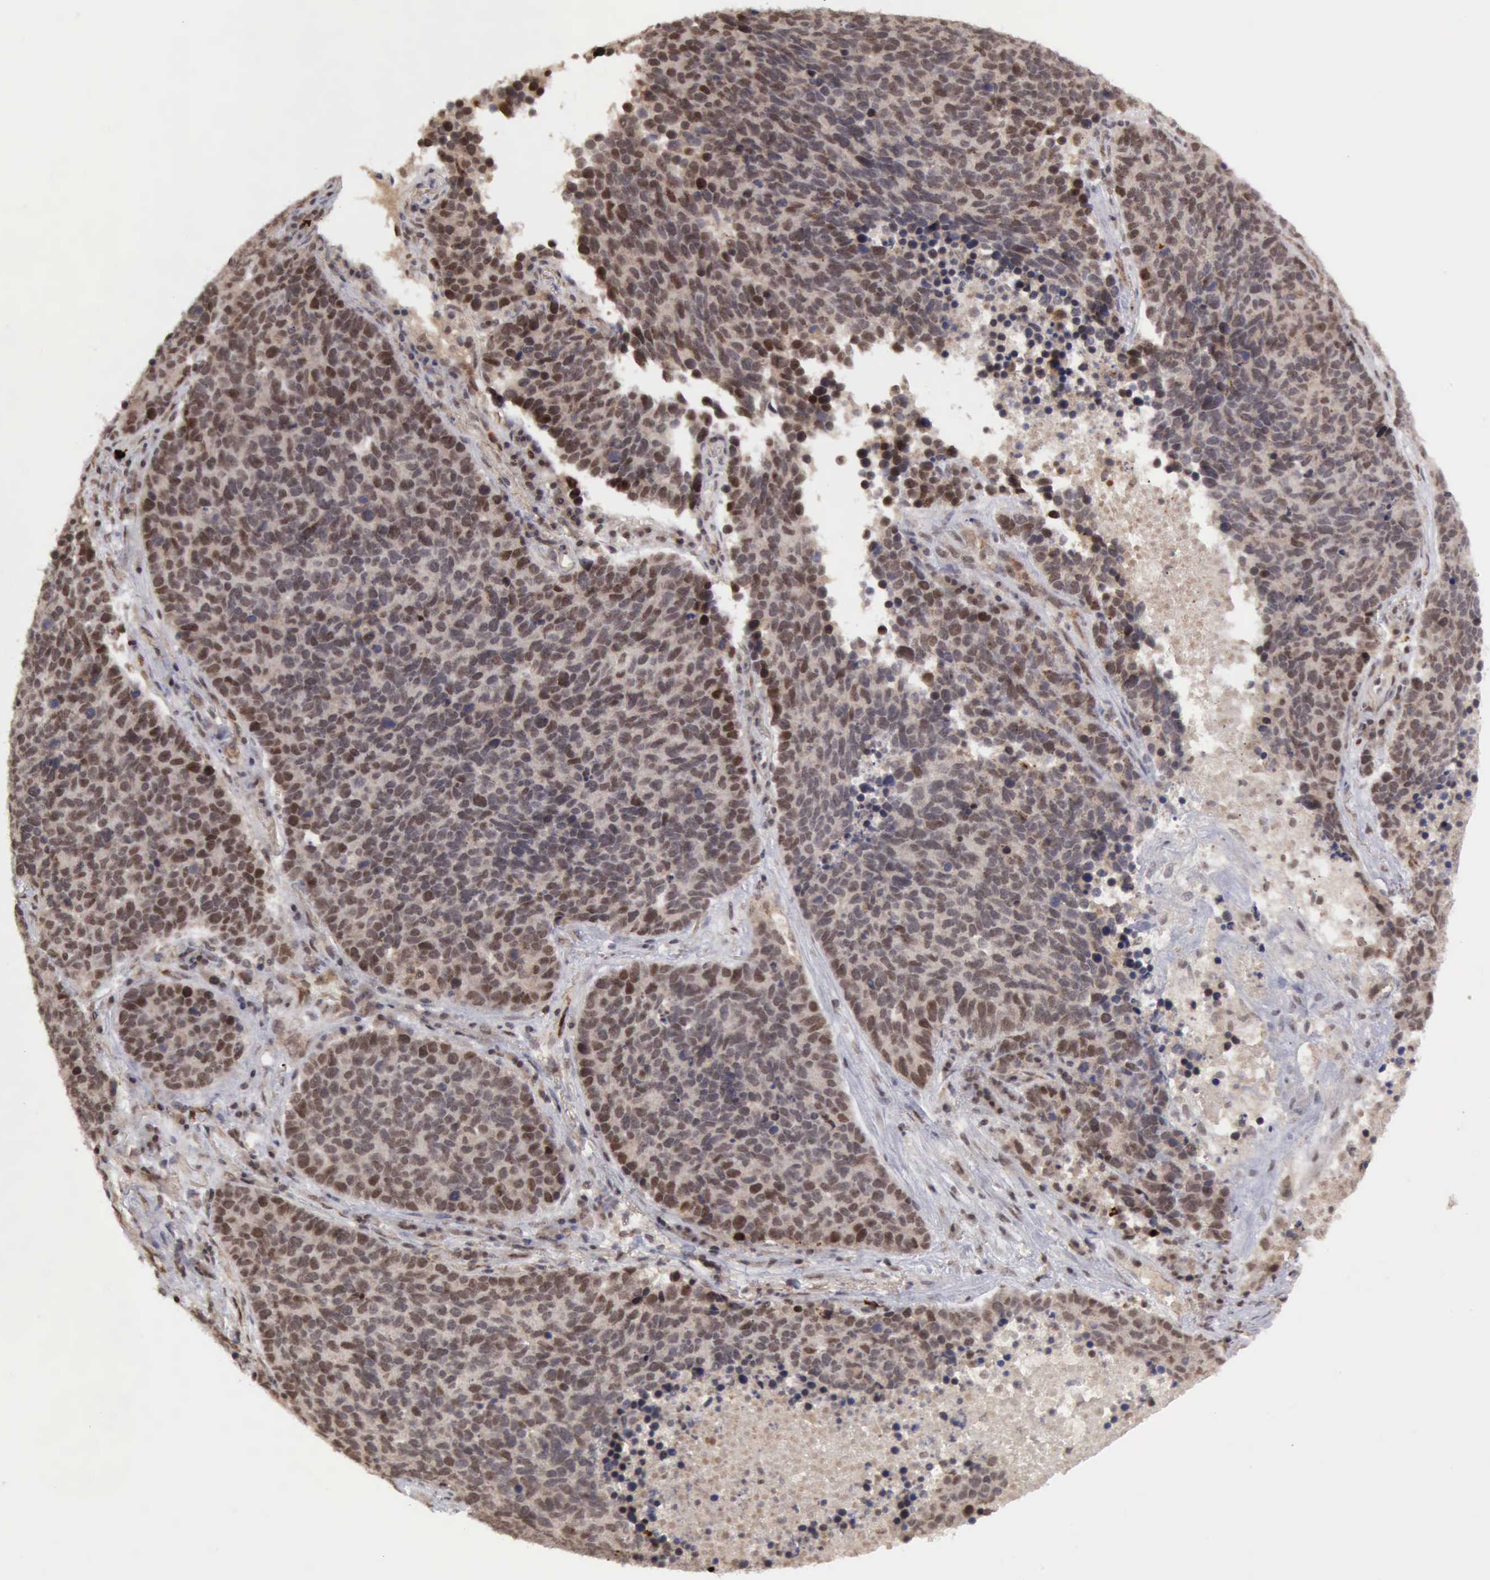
{"staining": {"intensity": "moderate", "quantity": "<25%", "location": "nuclear"}, "tissue": "lung cancer", "cell_type": "Tumor cells", "image_type": "cancer", "snomed": [{"axis": "morphology", "description": "Neoplasm, malignant, NOS"}, {"axis": "topography", "description": "Lung"}], "caption": "A brown stain labels moderate nuclear positivity of a protein in malignant neoplasm (lung) tumor cells.", "gene": "CDKN2A", "patient": {"sex": "female", "age": 75}}